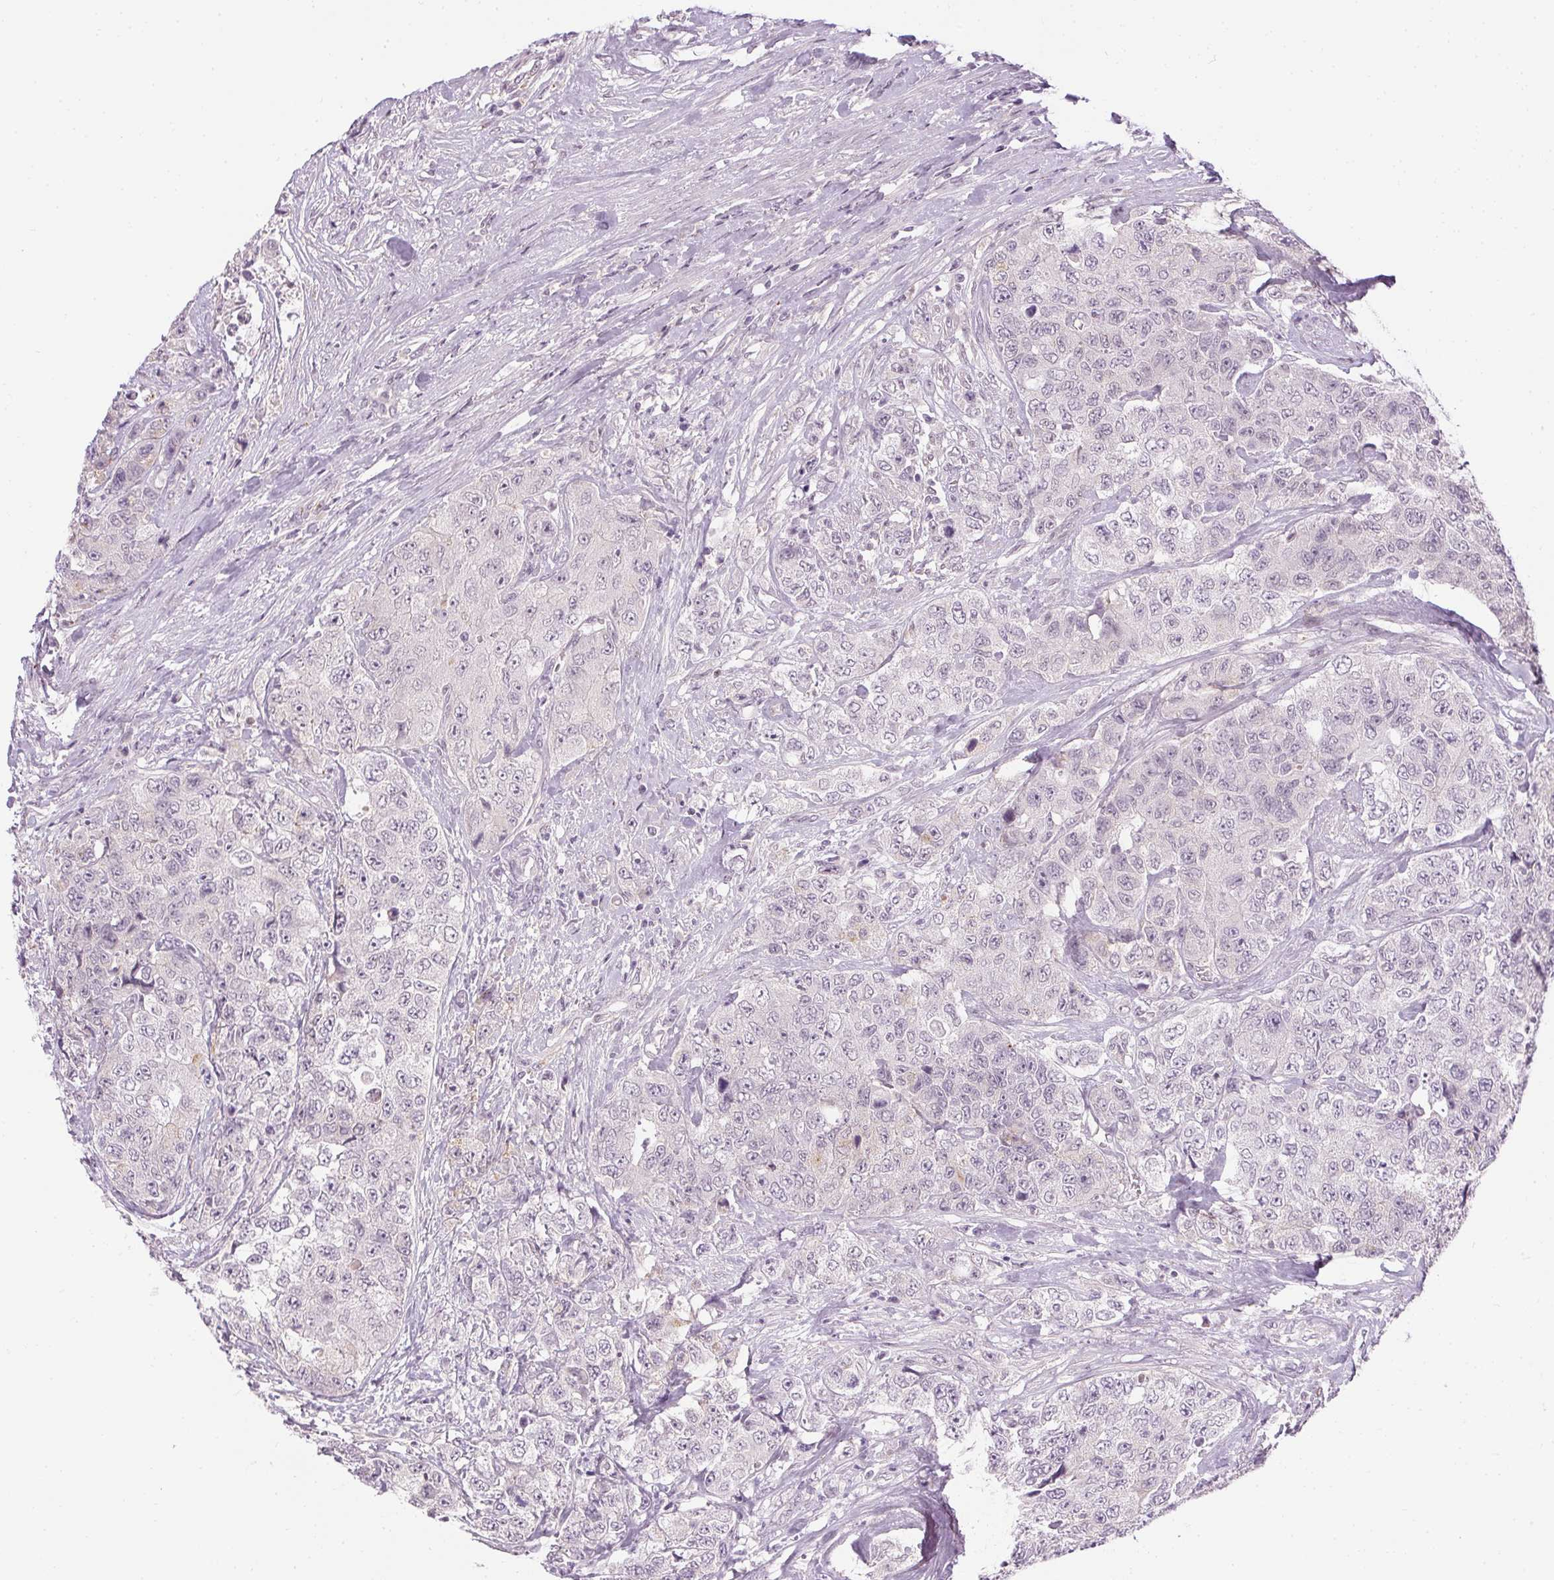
{"staining": {"intensity": "negative", "quantity": "none", "location": "none"}, "tissue": "urothelial cancer", "cell_type": "Tumor cells", "image_type": "cancer", "snomed": [{"axis": "morphology", "description": "Urothelial carcinoma, High grade"}, {"axis": "topography", "description": "Urinary bladder"}], "caption": "An immunohistochemistry photomicrograph of high-grade urothelial carcinoma is shown. There is no staining in tumor cells of high-grade urothelial carcinoma.", "gene": "FAM168A", "patient": {"sex": "female", "age": 78}}